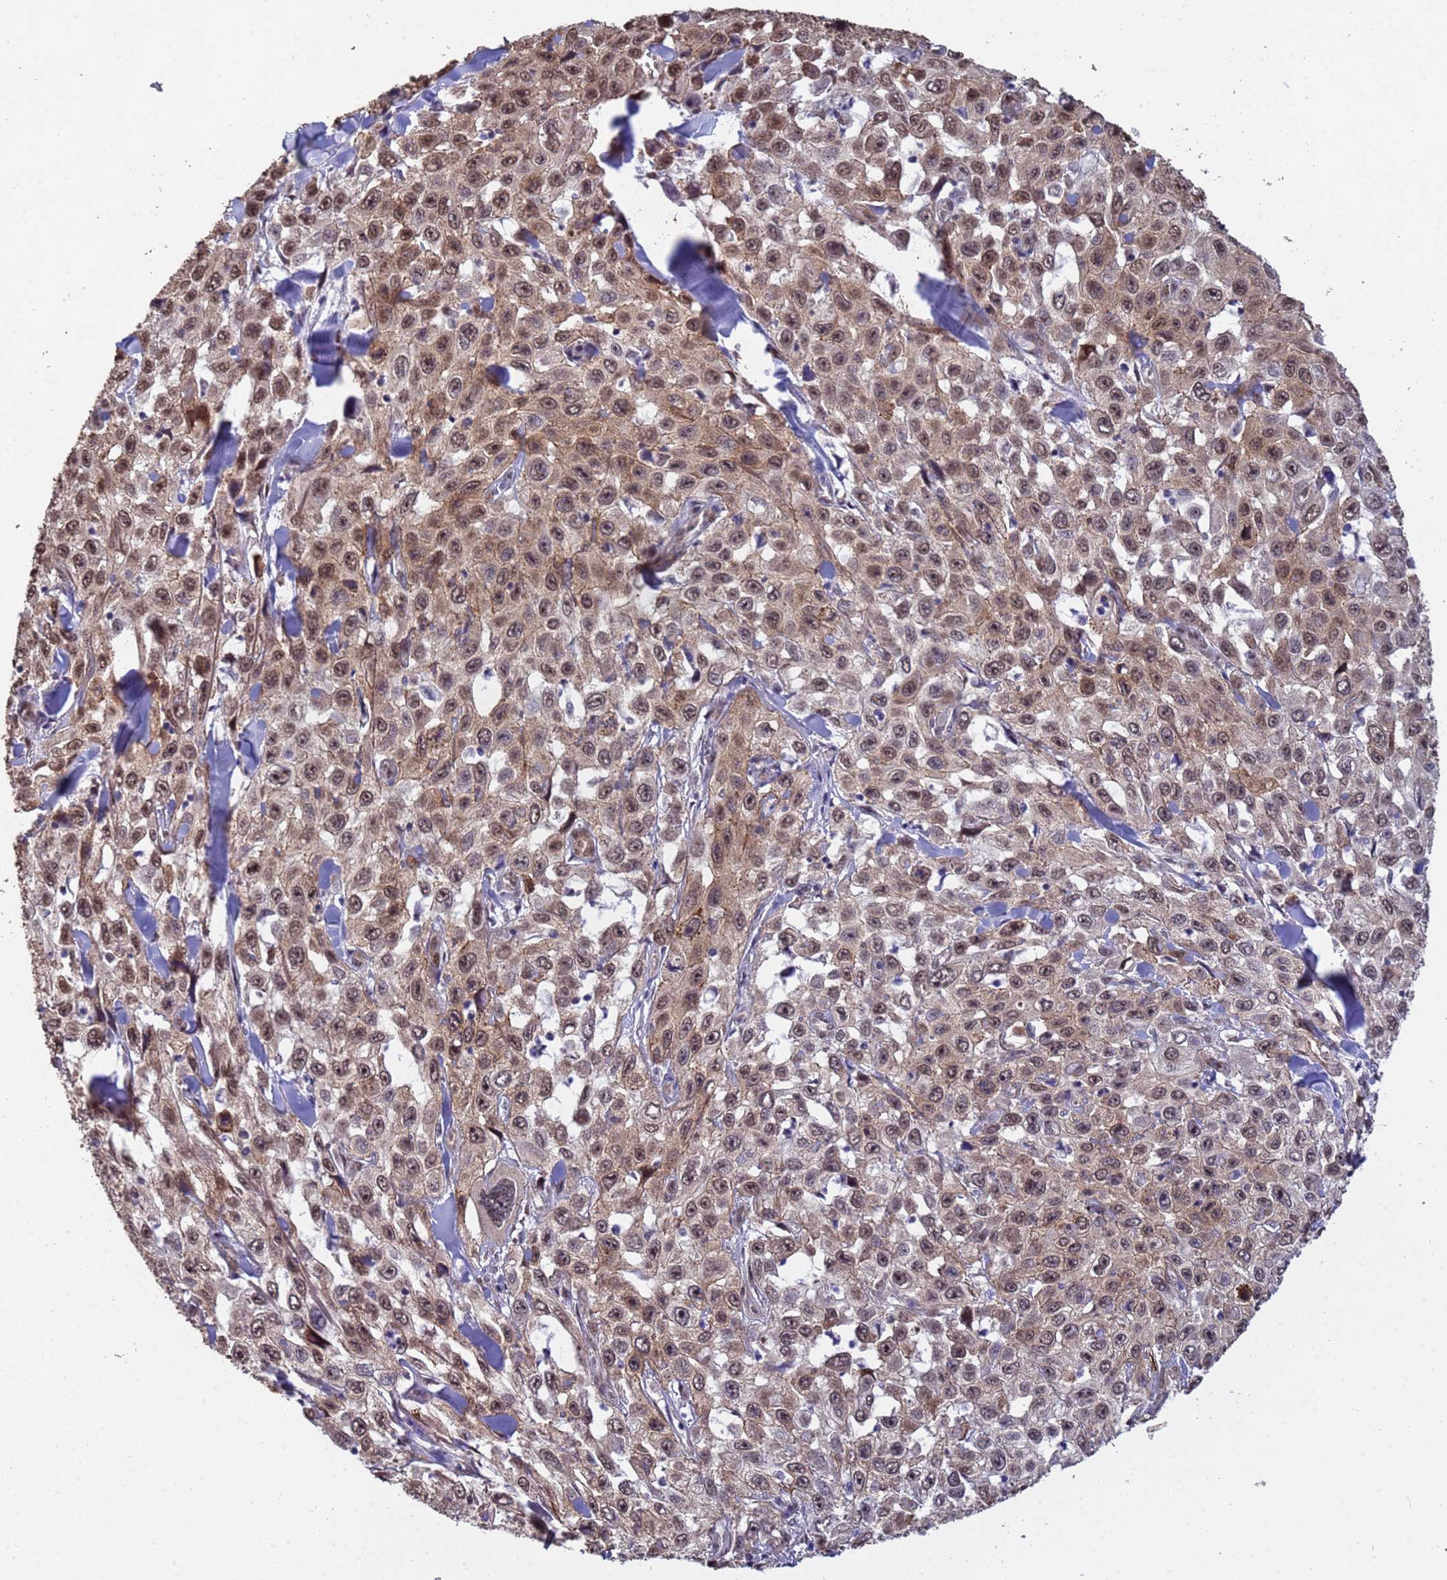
{"staining": {"intensity": "moderate", "quantity": ">75%", "location": "cytoplasmic/membranous,nuclear"}, "tissue": "skin cancer", "cell_type": "Tumor cells", "image_type": "cancer", "snomed": [{"axis": "morphology", "description": "Squamous cell carcinoma, NOS"}, {"axis": "topography", "description": "Skin"}], "caption": "Immunohistochemistry of squamous cell carcinoma (skin) reveals medium levels of moderate cytoplasmic/membranous and nuclear expression in approximately >75% of tumor cells. The staining was performed using DAB to visualize the protein expression in brown, while the nuclei were stained in blue with hematoxylin (Magnification: 20x).", "gene": "TRIP6", "patient": {"sex": "male", "age": 82}}